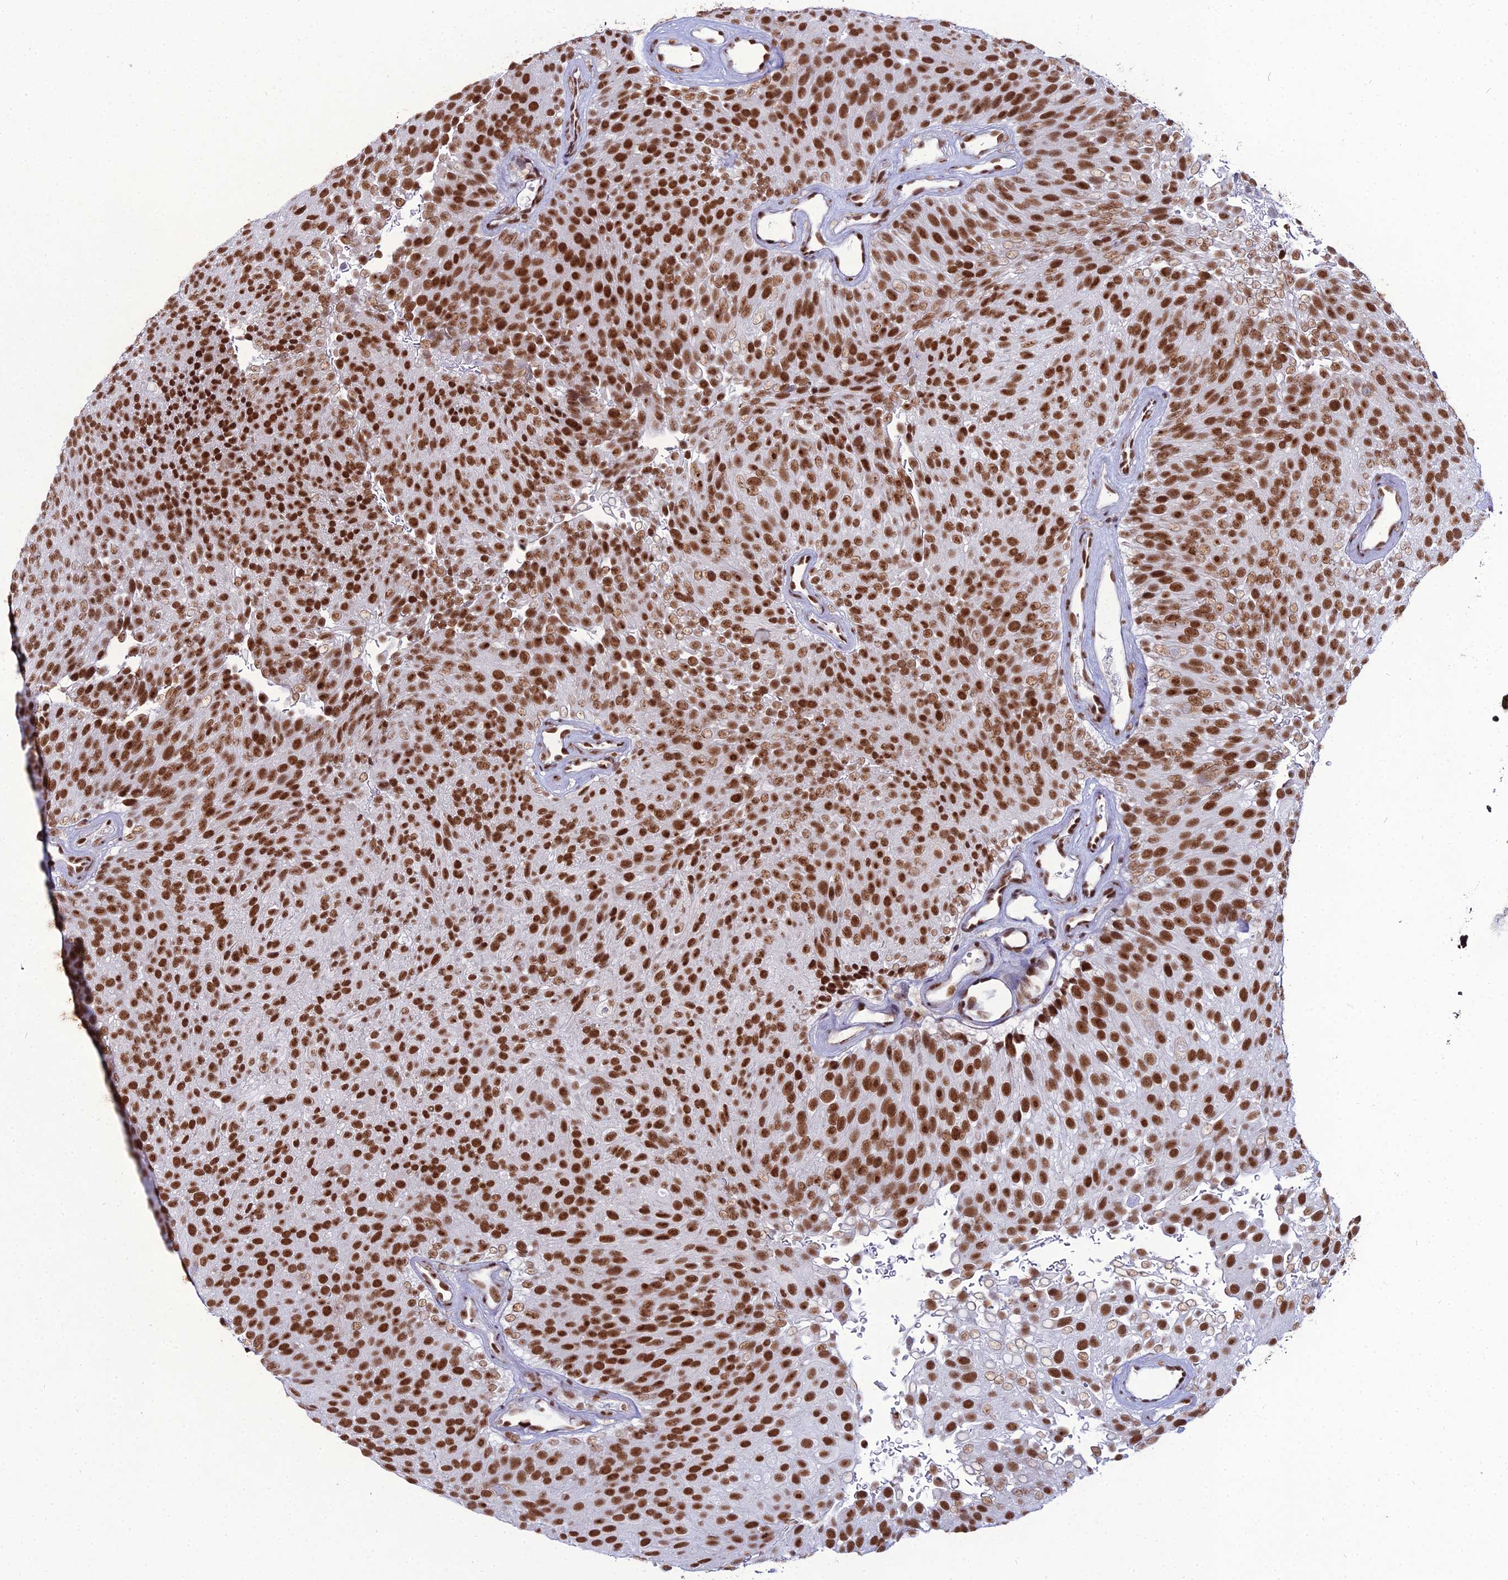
{"staining": {"intensity": "strong", "quantity": ">75%", "location": "nuclear"}, "tissue": "urothelial cancer", "cell_type": "Tumor cells", "image_type": "cancer", "snomed": [{"axis": "morphology", "description": "Urothelial carcinoma, Low grade"}, {"axis": "topography", "description": "Urinary bladder"}], "caption": "A high amount of strong nuclear staining is seen in approximately >75% of tumor cells in urothelial carcinoma (low-grade) tissue.", "gene": "RBM12", "patient": {"sex": "male", "age": 78}}